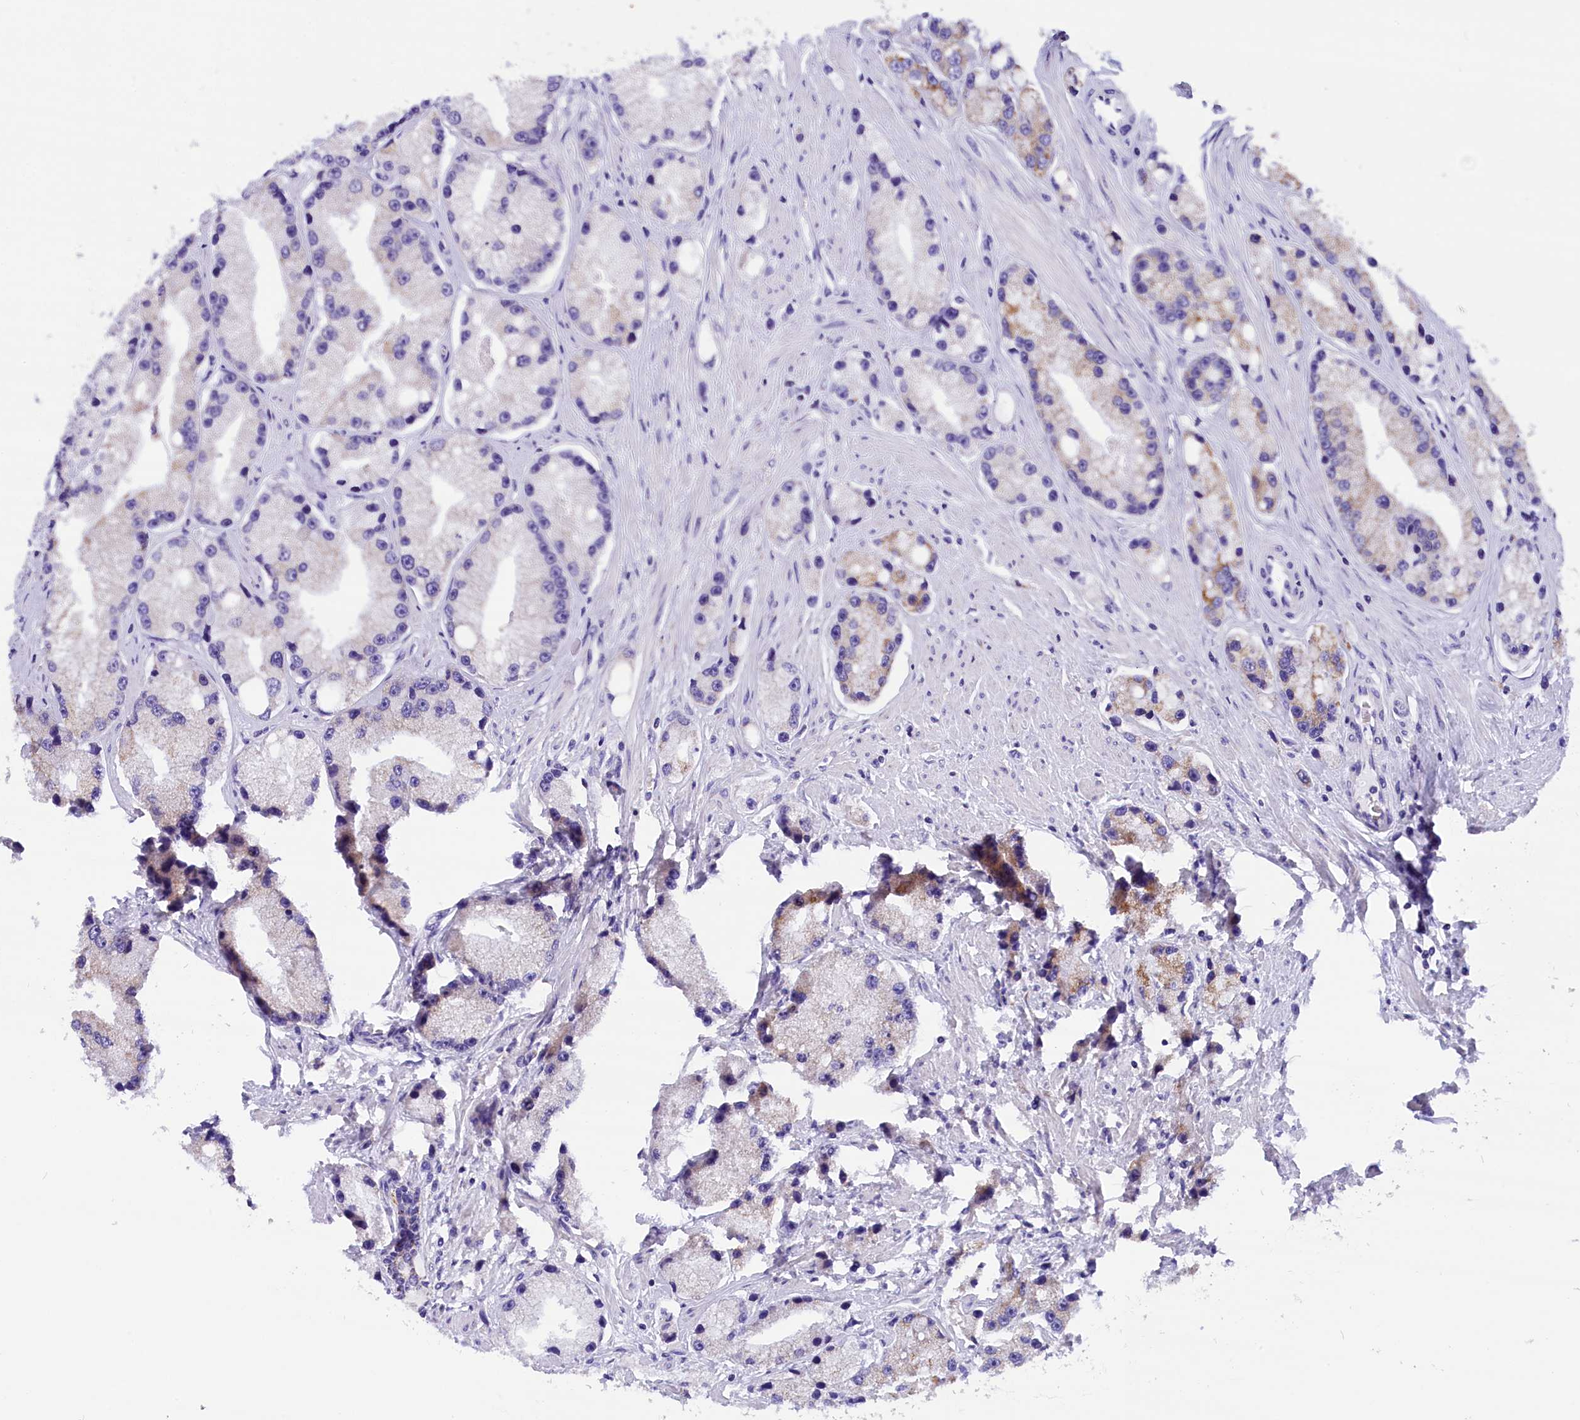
{"staining": {"intensity": "negative", "quantity": "none", "location": "none"}, "tissue": "prostate cancer", "cell_type": "Tumor cells", "image_type": "cancer", "snomed": [{"axis": "morphology", "description": "Adenocarcinoma, High grade"}, {"axis": "topography", "description": "Prostate"}], "caption": "Micrograph shows no protein staining in tumor cells of prostate cancer tissue.", "gene": "ABAT", "patient": {"sex": "male", "age": 74}}